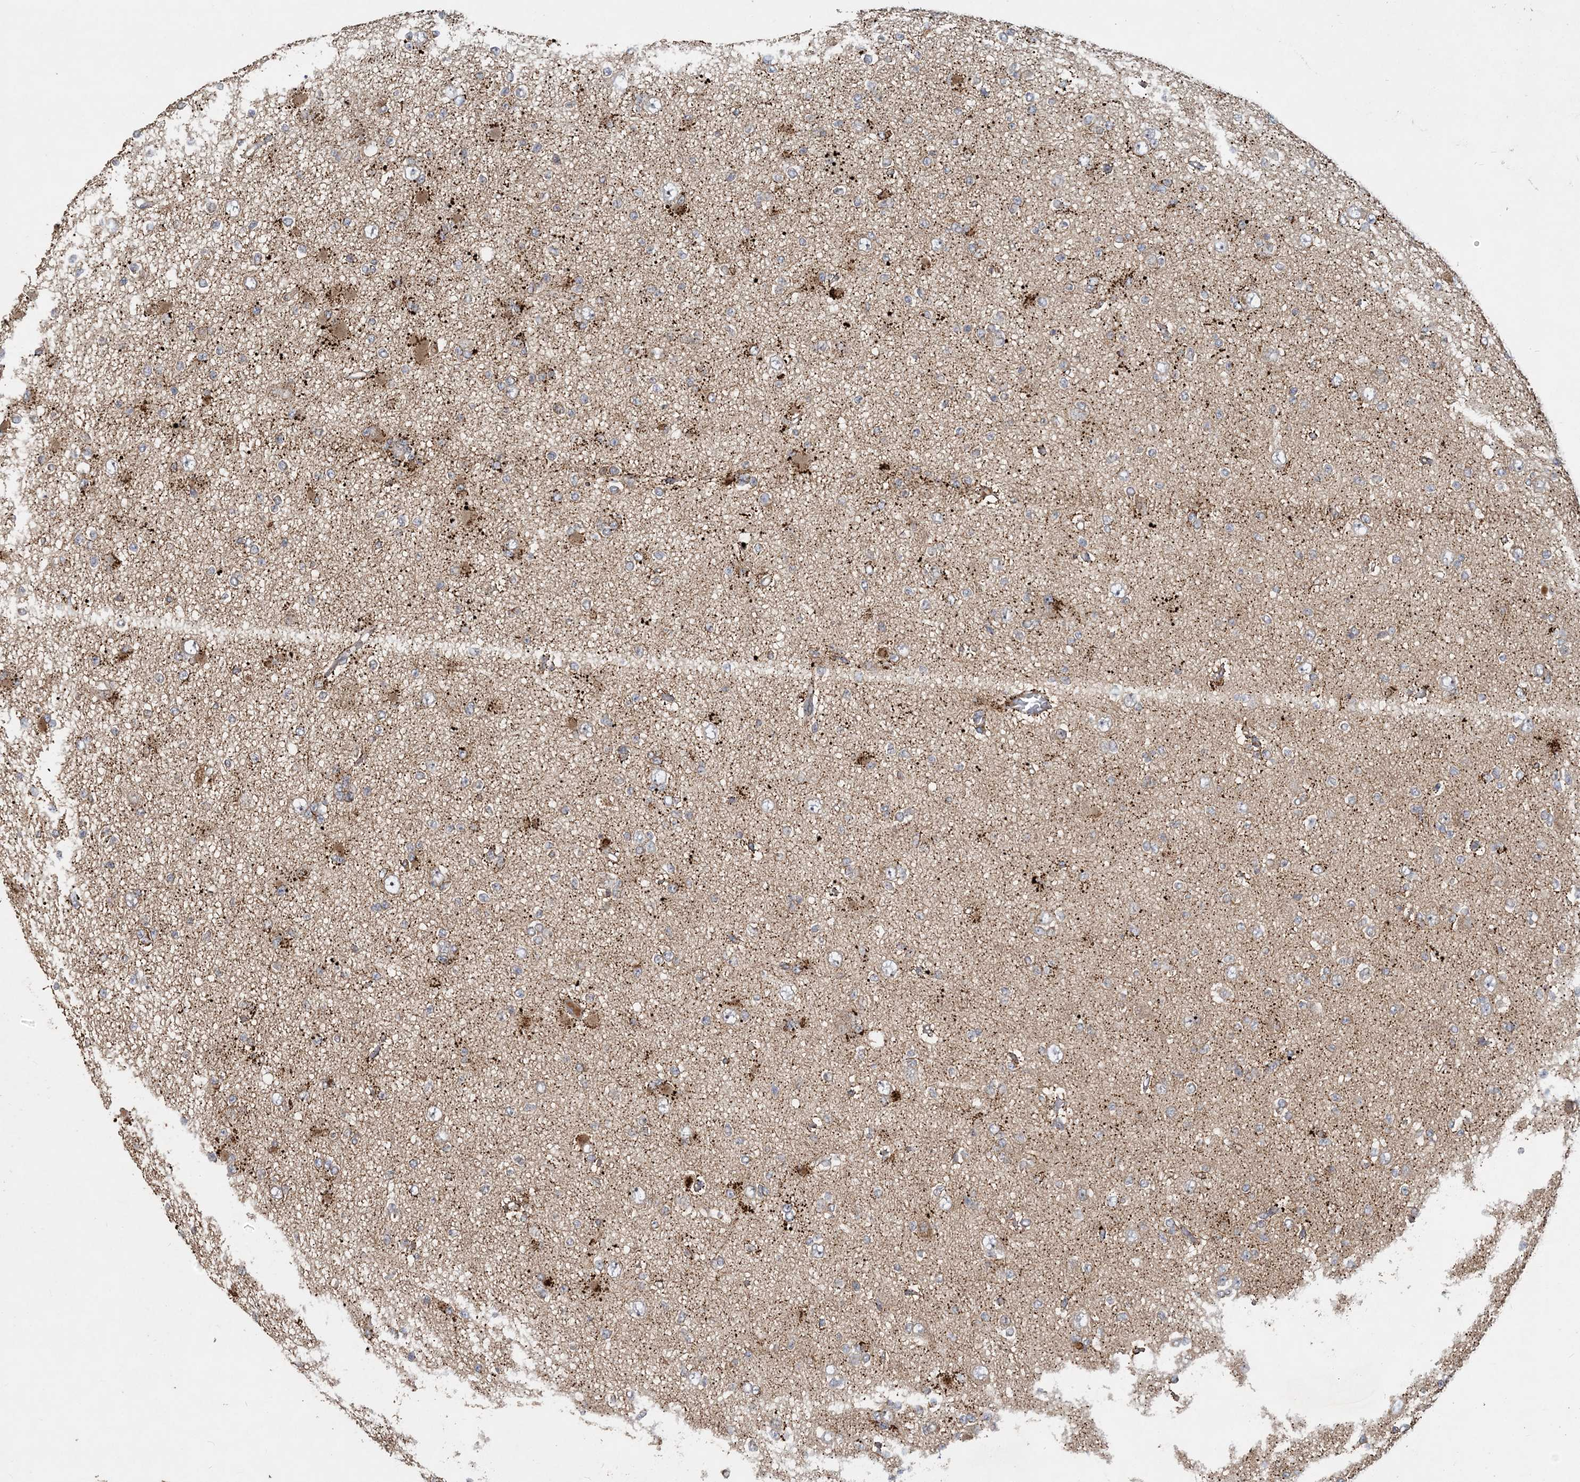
{"staining": {"intensity": "moderate", "quantity": "<25%", "location": "cytoplasmic/membranous"}, "tissue": "glioma", "cell_type": "Tumor cells", "image_type": "cancer", "snomed": [{"axis": "morphology", "description": "Glioma, malignant, Low grade"}, {"axis": "topography", "description": "Brain"}], "caption": "Immunohistochemistry (IHC) of glioma displays low levels of moderate cytoplasmic/membranous positivity in about <25% of tumor cells.", "gene": "TRAIP", "patient": {"sex": "female", "age": 22}}